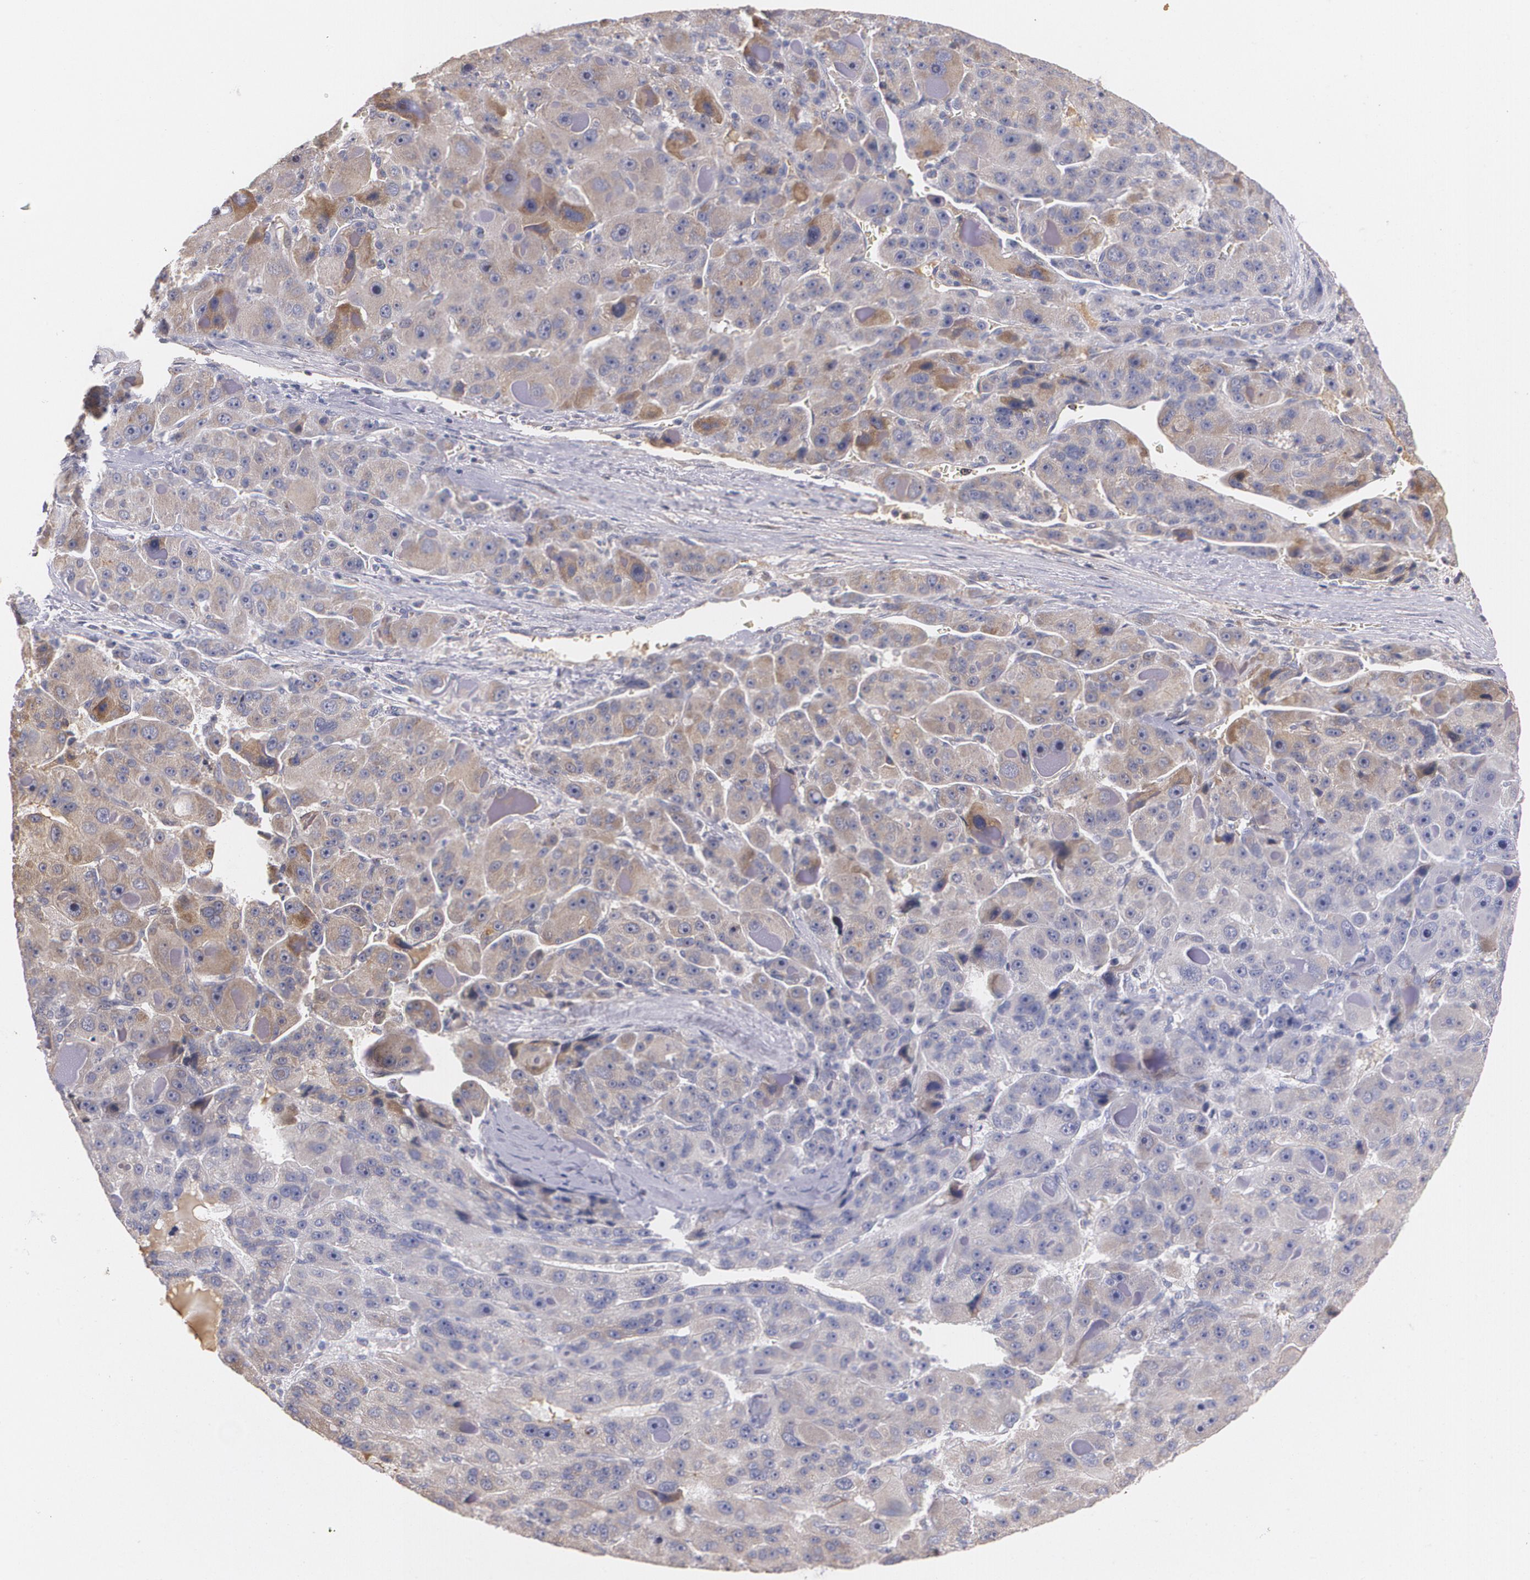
{"staining": {"intensity": "moderate", "quantity": ">75%", "location": "cytoplasmic/membranous"}, "tissue": "liver cancer", "cell_type": "Tumor cells", "image_type": "cancer", "snomed": [{"axis": "morphology", "description": "Carcinoma, Hepatocellular, NOS"}, {"axis": "topography", "description": "Liver"}], "caption": "Immunohistochemical staining of liver hepatocellular carcinoma shows moderate cytoplasmic/membranous protein expression in about >75% of tumor cells. (DAB IHC with brightfield microscopy, high magnification).", "gene": "AMBP", "patient": {"sex": "male", "age": 76}}